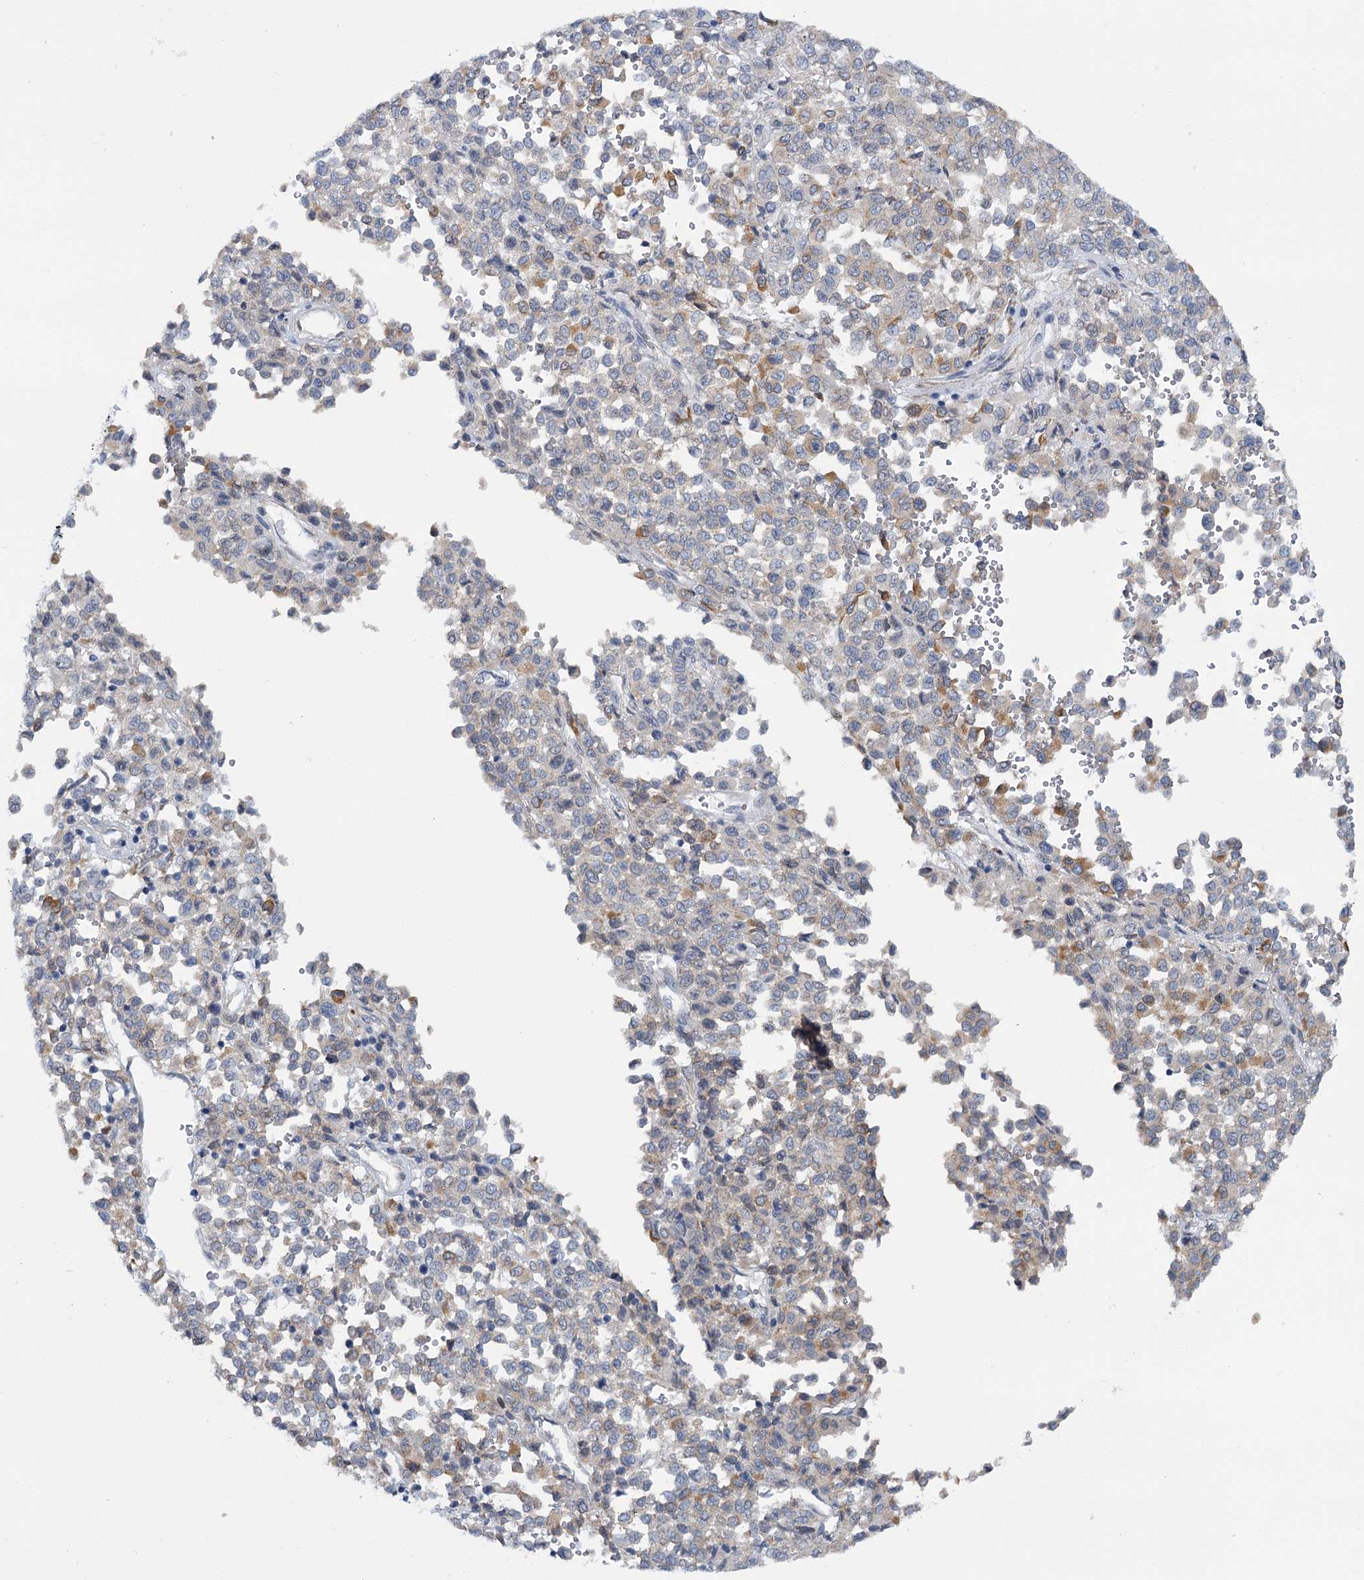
{"staining": {"intensity": "moderate", "quantity": "<25%", "location": "cytoplasmic/membranous"}, "tissue": "melanoma", "cell_type": "Tumor cells", "image_type": "cancer", "snomed": [{"axis": "morphology", "description": "Malignant melanoma, Metastatic site"}, {"axis": "topography", "description": "Pancreas"}], "caption": "Melanoma stained with a protein marker displays moderate staining in tumor cells.", "gene": "MBLAC2", "patient": {"sex": "female", "age": 30}}